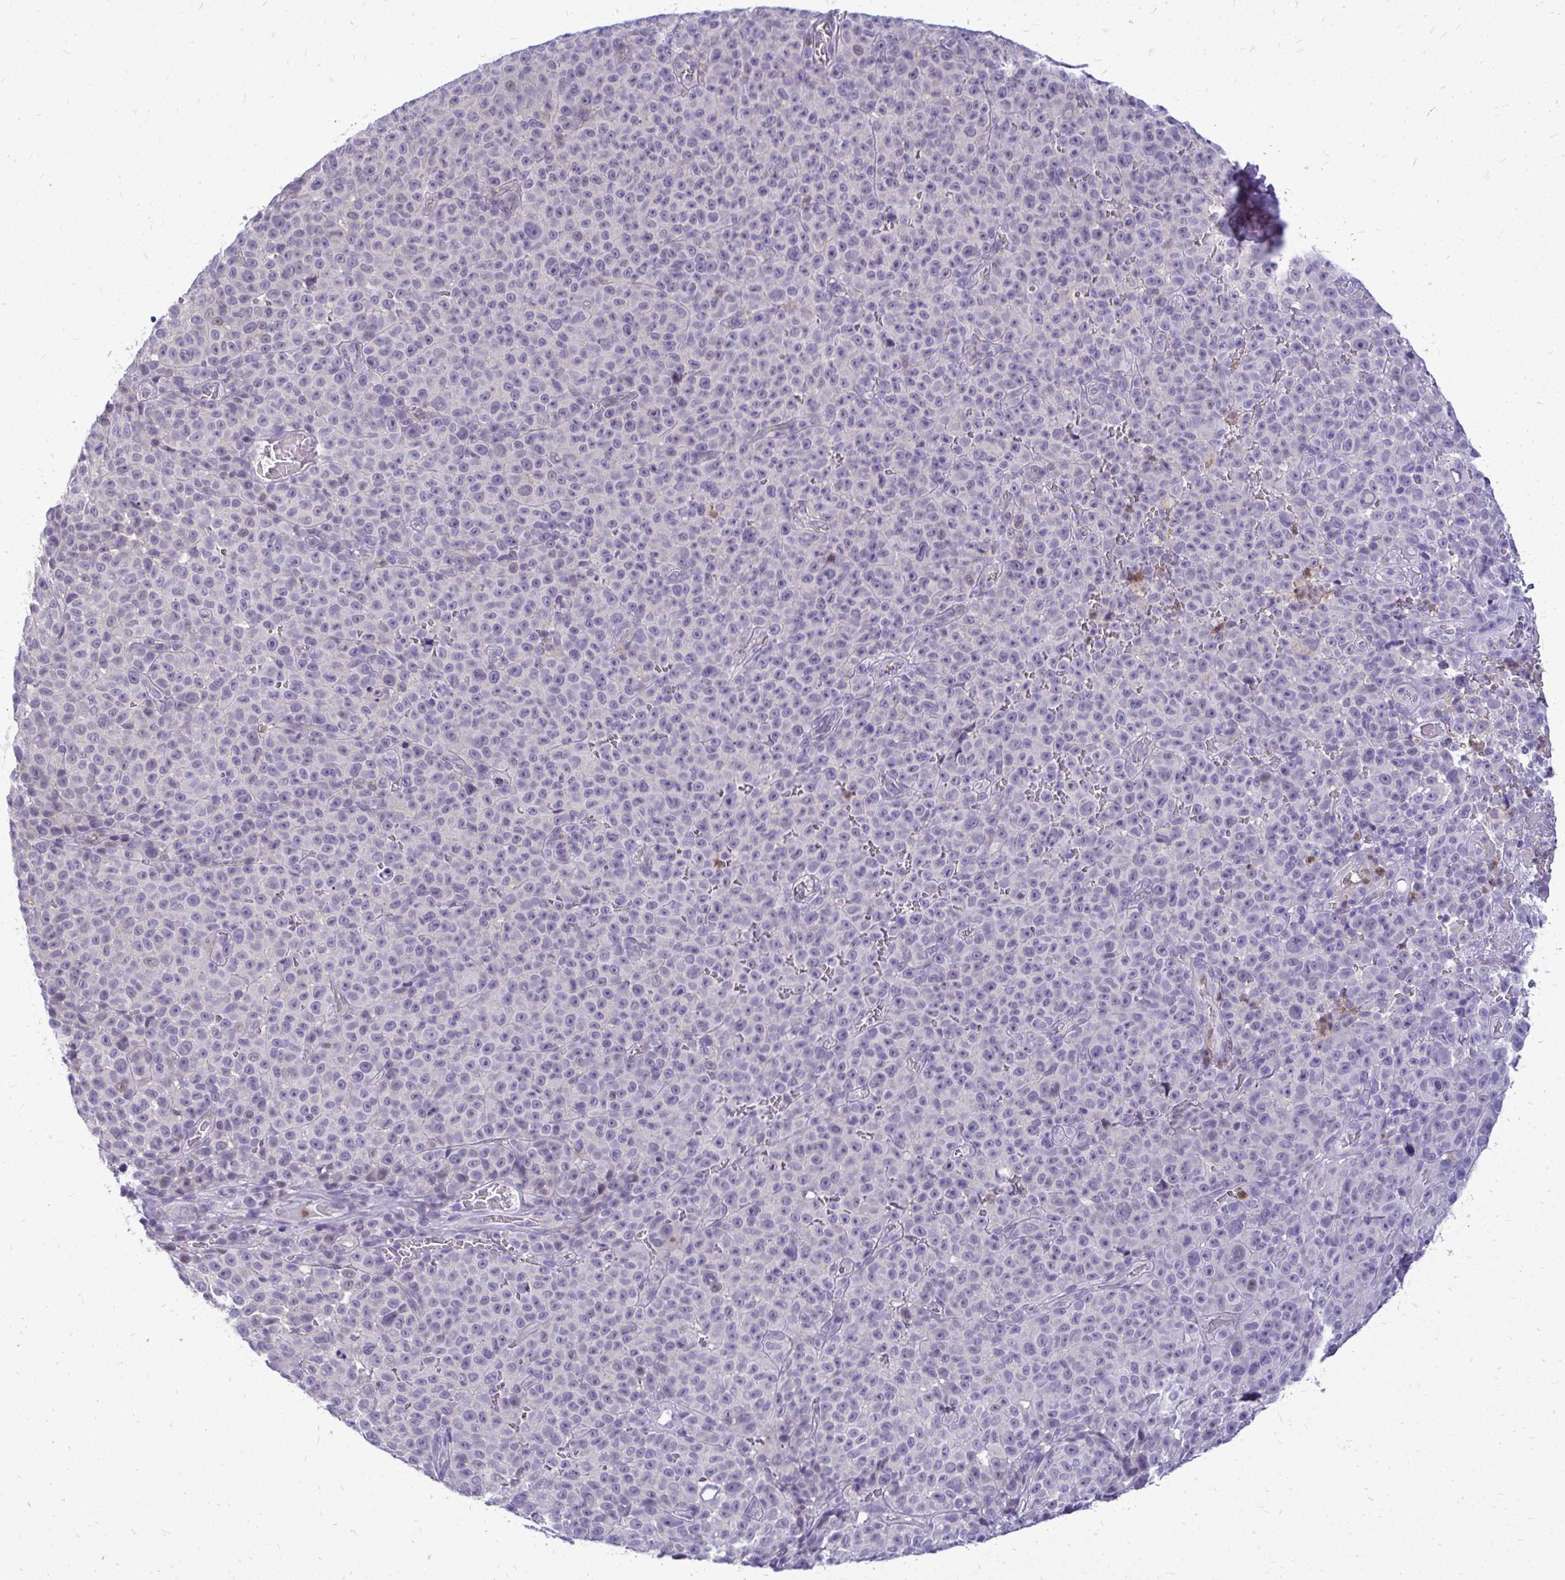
{"staining": {"intensity": "negative", "quantity": "none", "location": "none"}, "tissue": "melanoma", "cell_type": "Tumor cells", "image_type": "cancer", "snomed": [{"axis": "morphology", "description": "Malignant melanoma, NOS"}, {"axis": "topography", "description": "Skin"}], "caption": "Histopathology image shows no significant protein staining in tumor cells of malignant melanoma.", "gene": "ZSWIM9", "patient": {"sex": "female", "age": 82}}